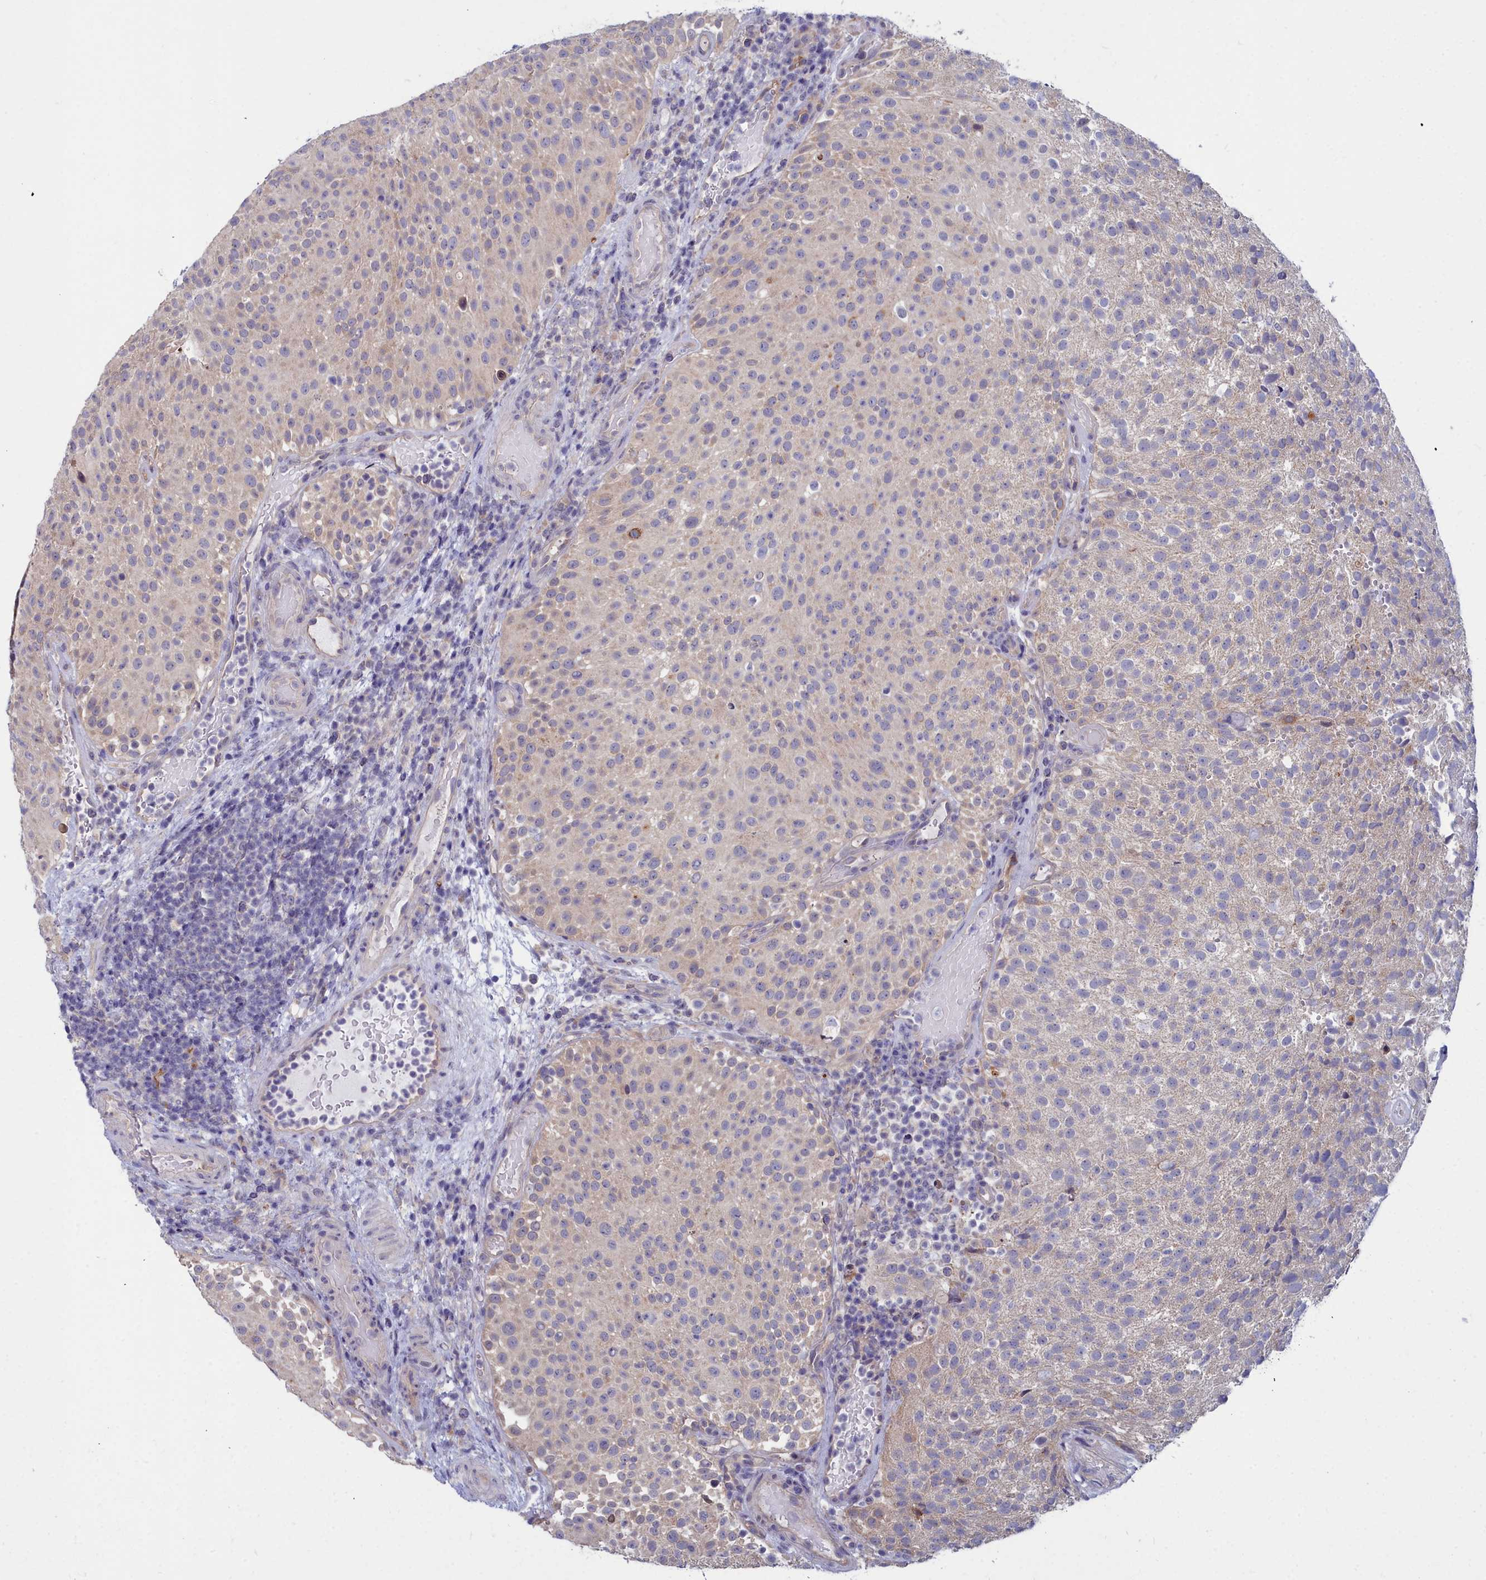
{"staining": {"intensity": "negative", "quantity": "none", "location": "none"}, "tissue": "urothelial cancer", "cell_type": "Tumor cells", "image_type": "cancer", "snomed": [{"axis": "morphology", "description": "Urothelial carcinoma, Low grade"}, {"axis": "topography", "description": "Urinary bladder"}], "caption": "Tumor cells are negative for brown protein staining in urothelial cancer.", "gene": "RDX", "patient": {"sex": "male", "age": 78}}